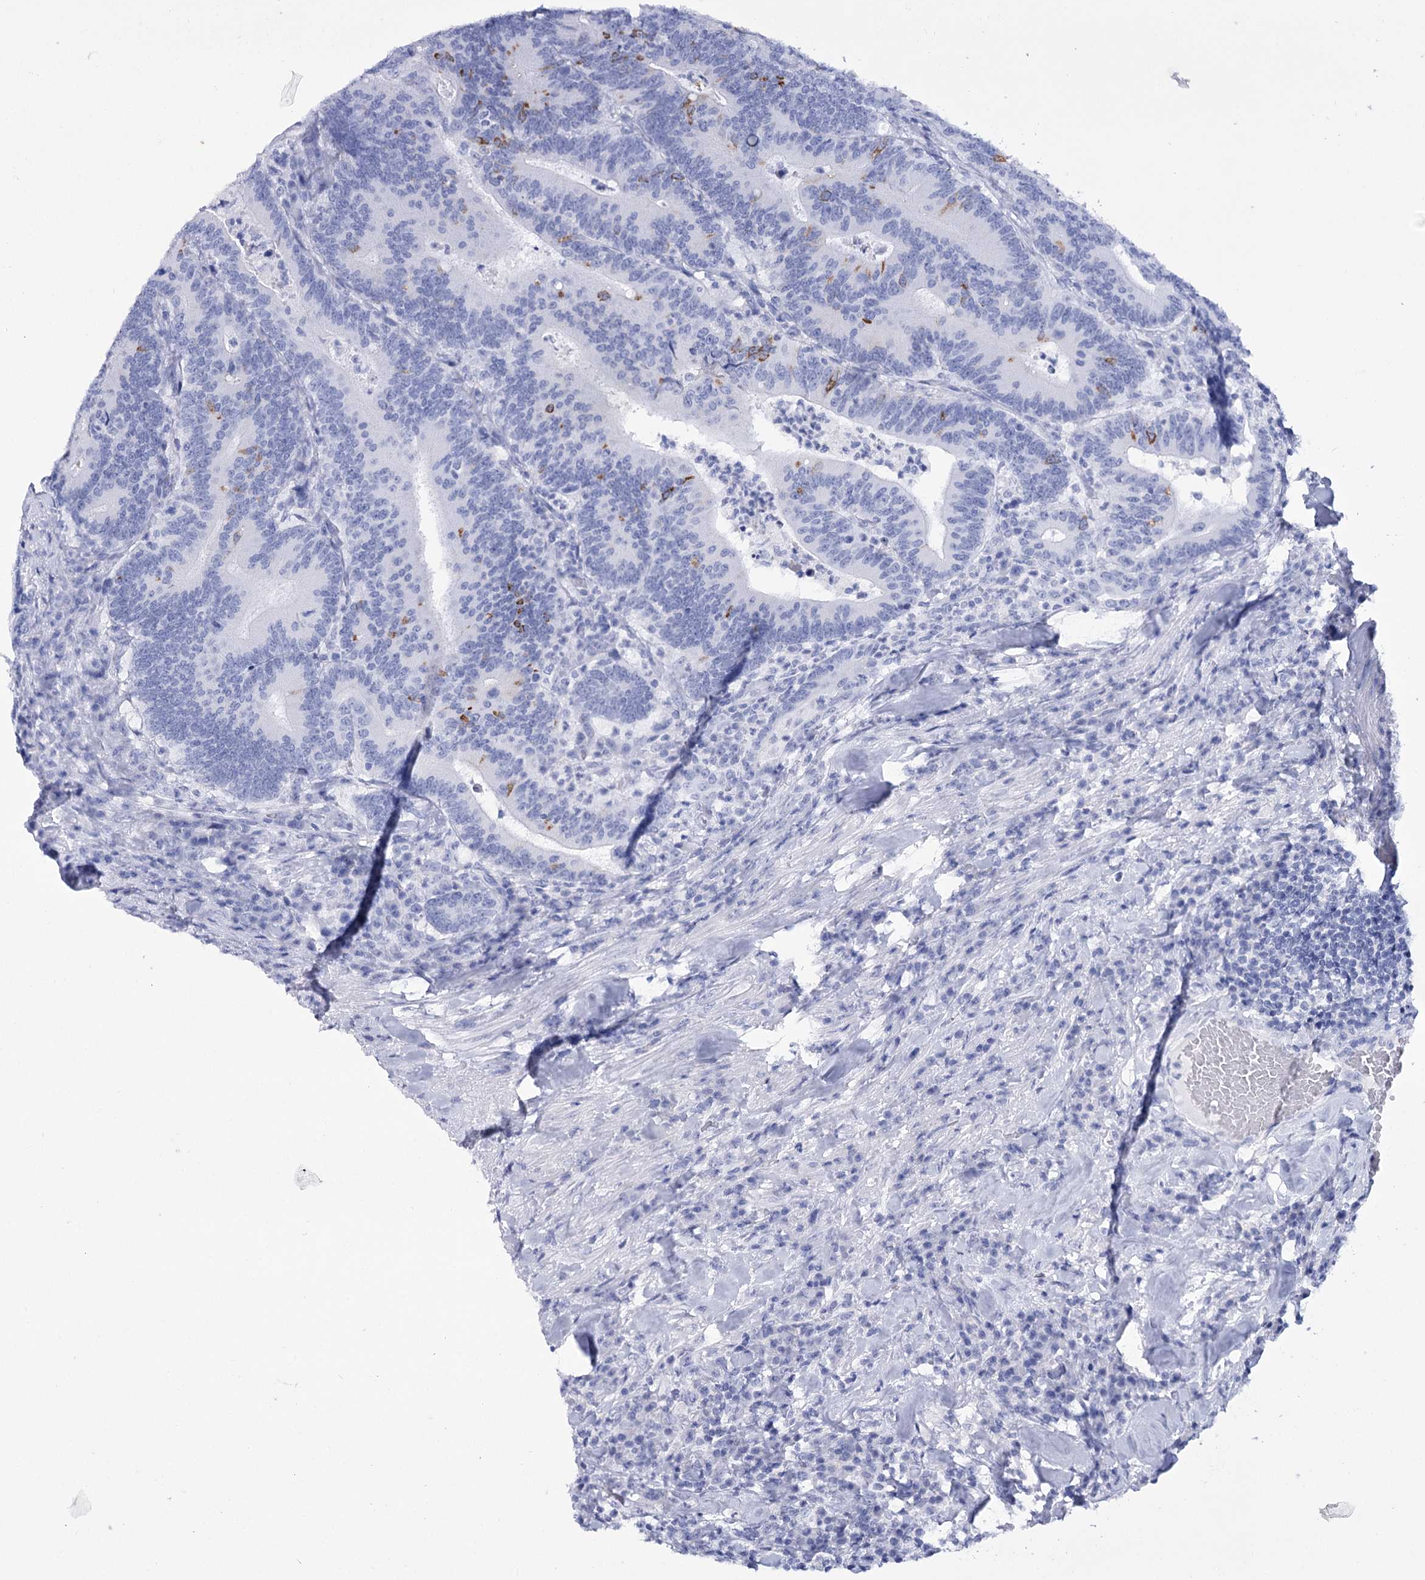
{"staining": {"intensity": "moderate", "quantity": "25%-75%", "location": "cytoplasmic/membranous"}, "tissue": "colorectal cancer", "cell_type": "Tumor cells", "image_type": "cancer", "snomed": [{"axis": "morphology", "description": "Adenocarcinoma, NOS"}, {"axis": "topography", "description": "Colon"}], "caption": "A high-resolution micrograph shows immunohistochemistry (IHC) staining of colorectal adenocarcinoma, which exhibits moderate cytoplasmic/membranous staining in approximately 25%-75% of tumor cells. (IHC, brightfield microscopy, high magnification).", "gene": "RNF186", "patient": {"sex": "female", "age": 66}}